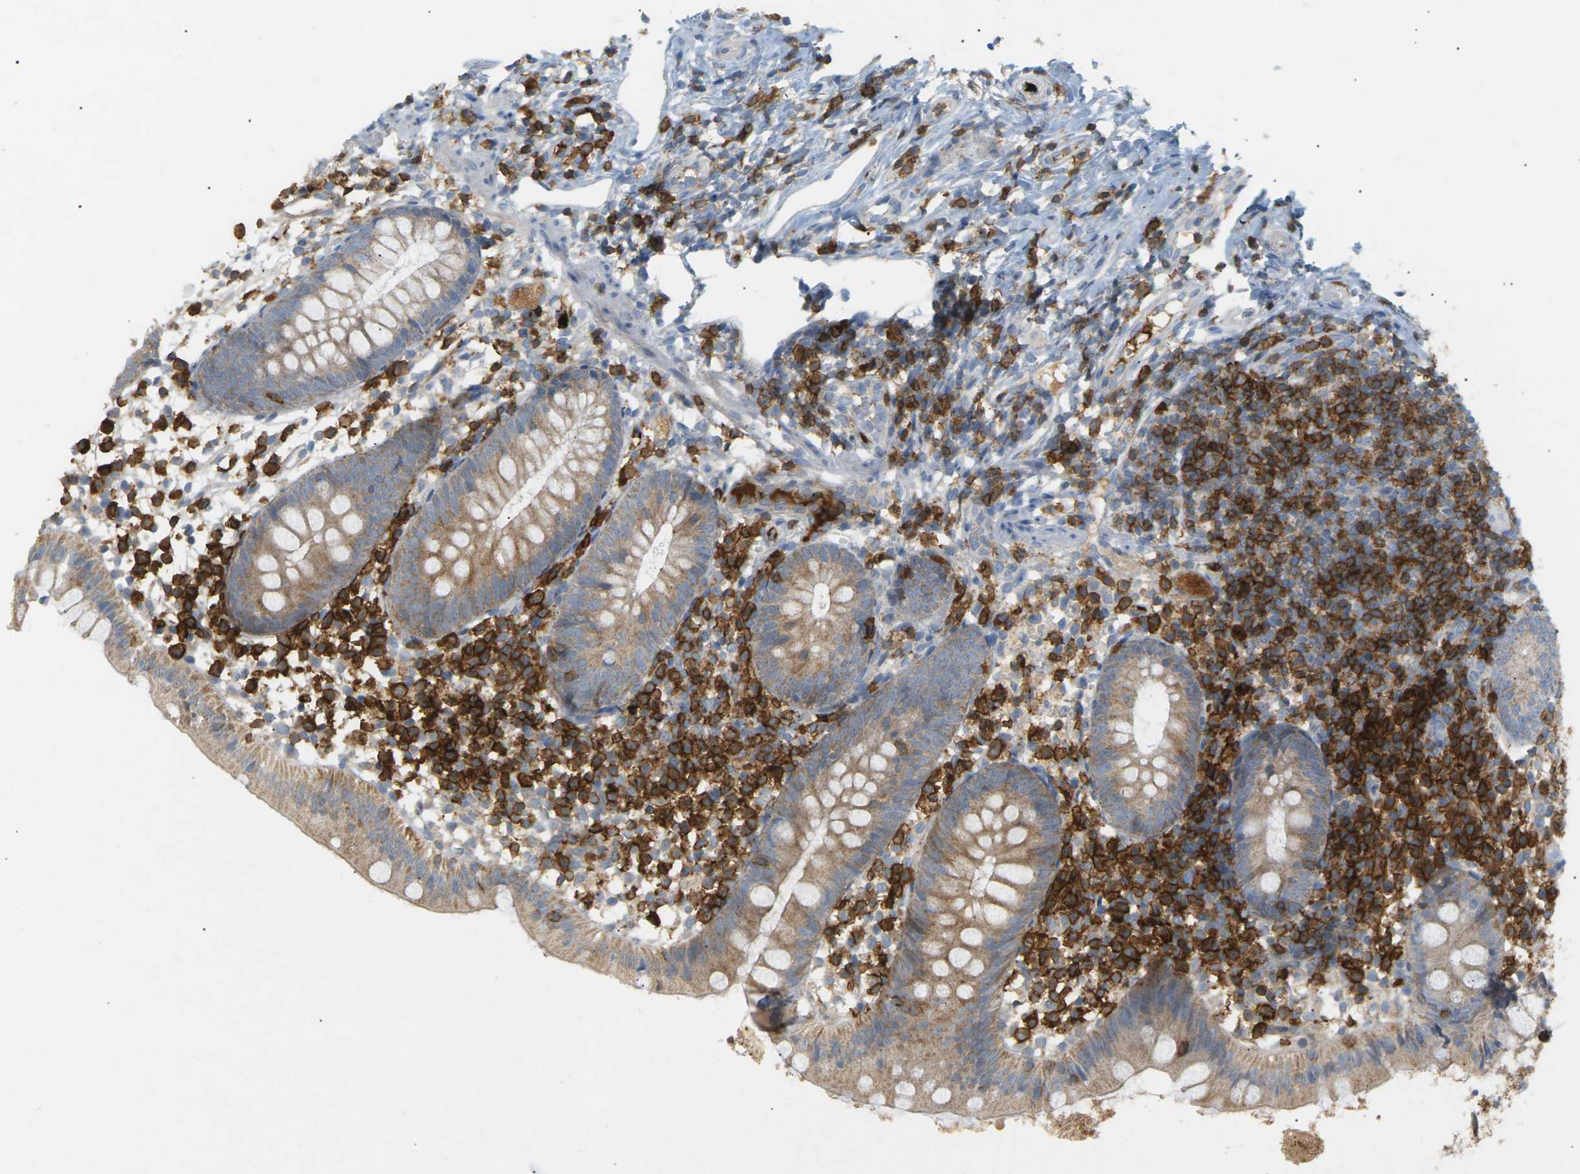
{"staining": {"intensity": "weak", "quantity": ">75%", "location": "cytoplasmic/membranous"}, "tissue": "appendix", "cell_type": "Glandular cells", "image_type": "normal", "snomed": [{"axis": "morphology", "description": "Normal tissue, NOS"}, {"axis": "topography", "description": "Appendix"}], "caption": "DAB immunohistochemical staining of normal human appendix displays weak cytoplasmic/membranous protein staining in about >75% of glandular cells. (IHC, brightfield microscopy, high magnification).", "gene": "LIME1", "patient": {"sex": "female", "age": 20}}